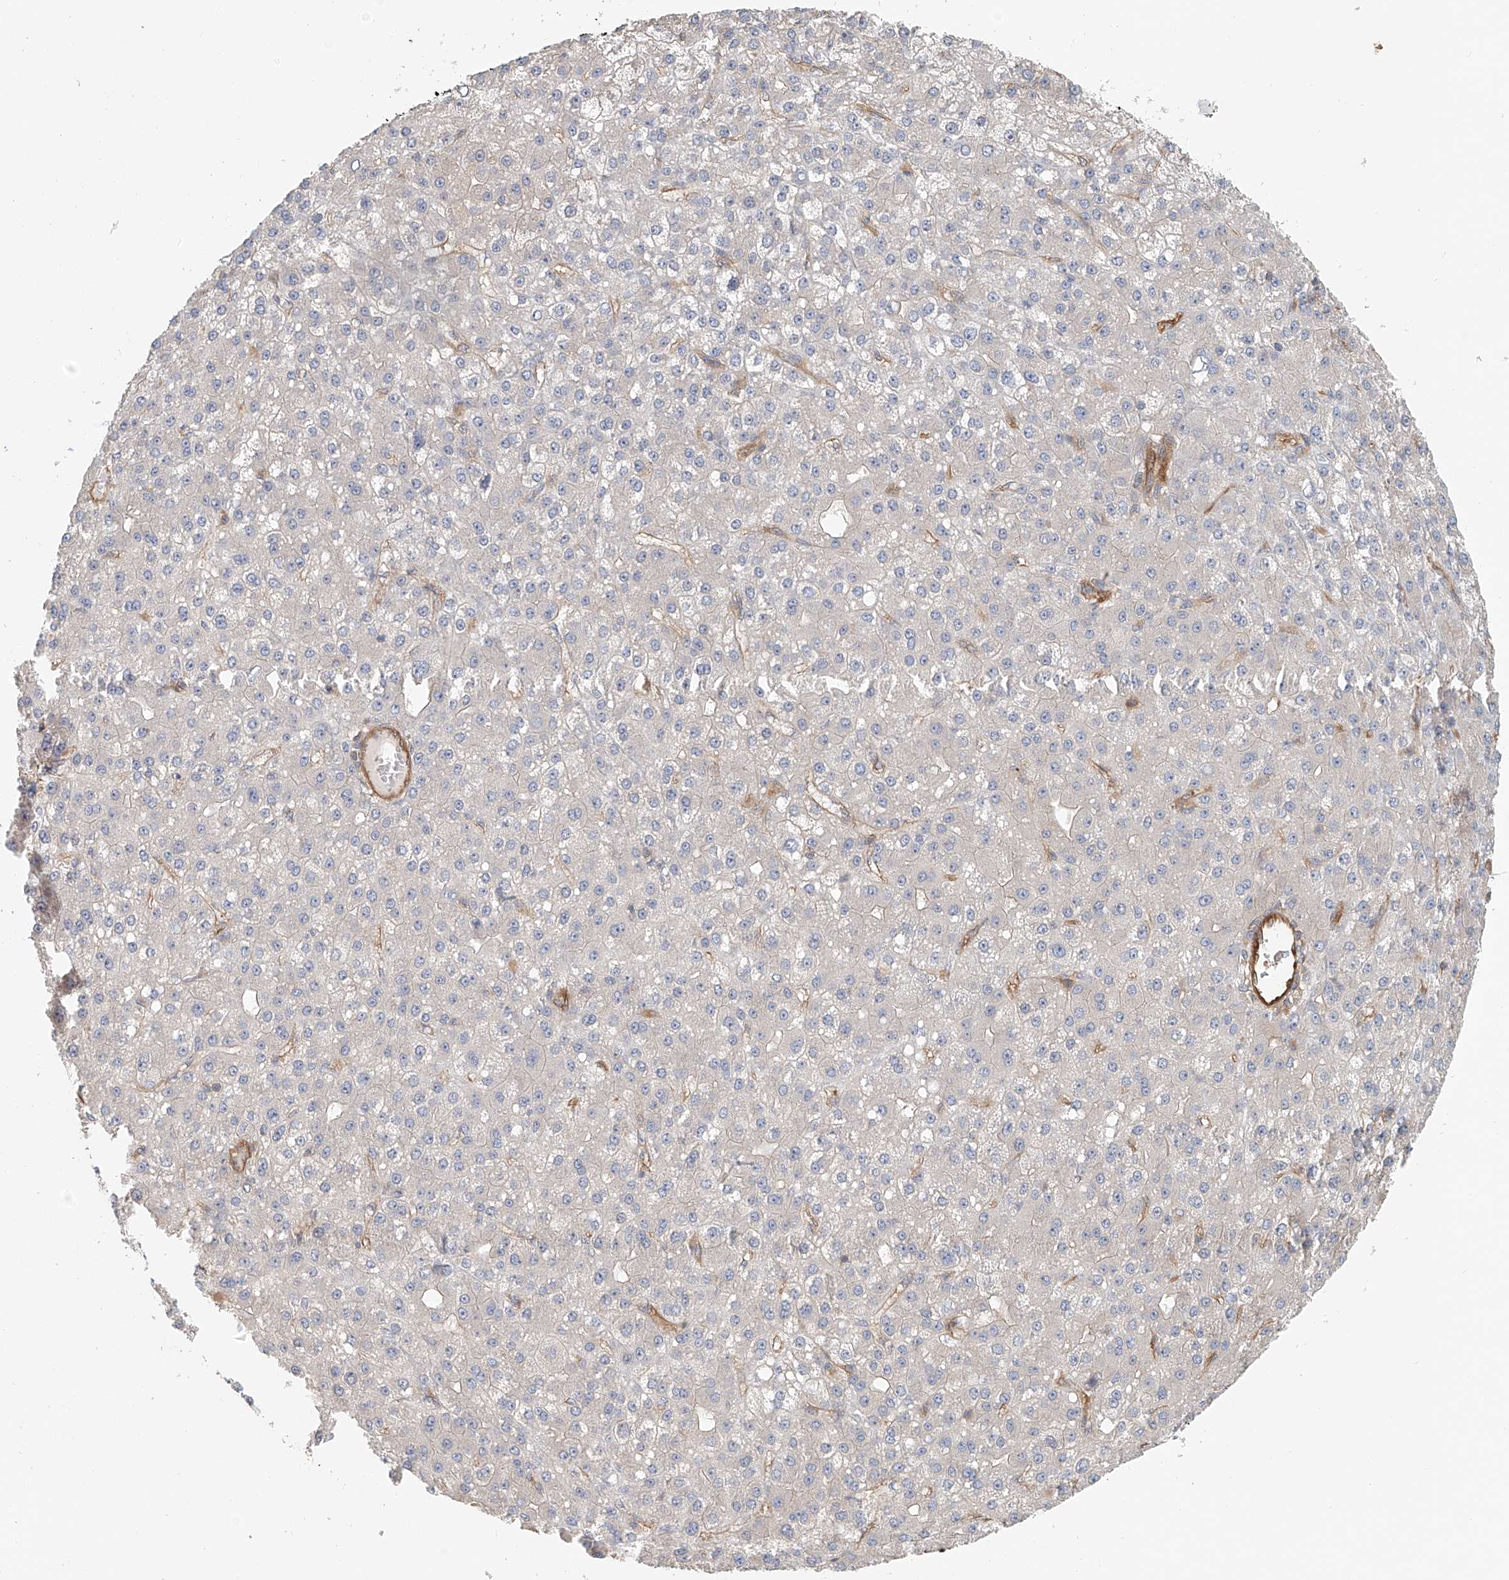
{"staining": {"intensity": "negative", "quantity": "none", "location": "none"}, "tissue": "liver cancer", "cell_type": "Tumor cells", "image_type": "cancer", "snomed": [{"axis": "morphology", "description": "Carcinoma, Hepatocellular, NOS"}, {"axis": "topography", "description": "Liver"}], "caption": "High power microscopy photomicrograph of an immunohistochemistry image of liver cancer, revealing no significant expression in tumor cells.", "gene": "FRYL", "patient": {"sex": "male", "age": 67}}